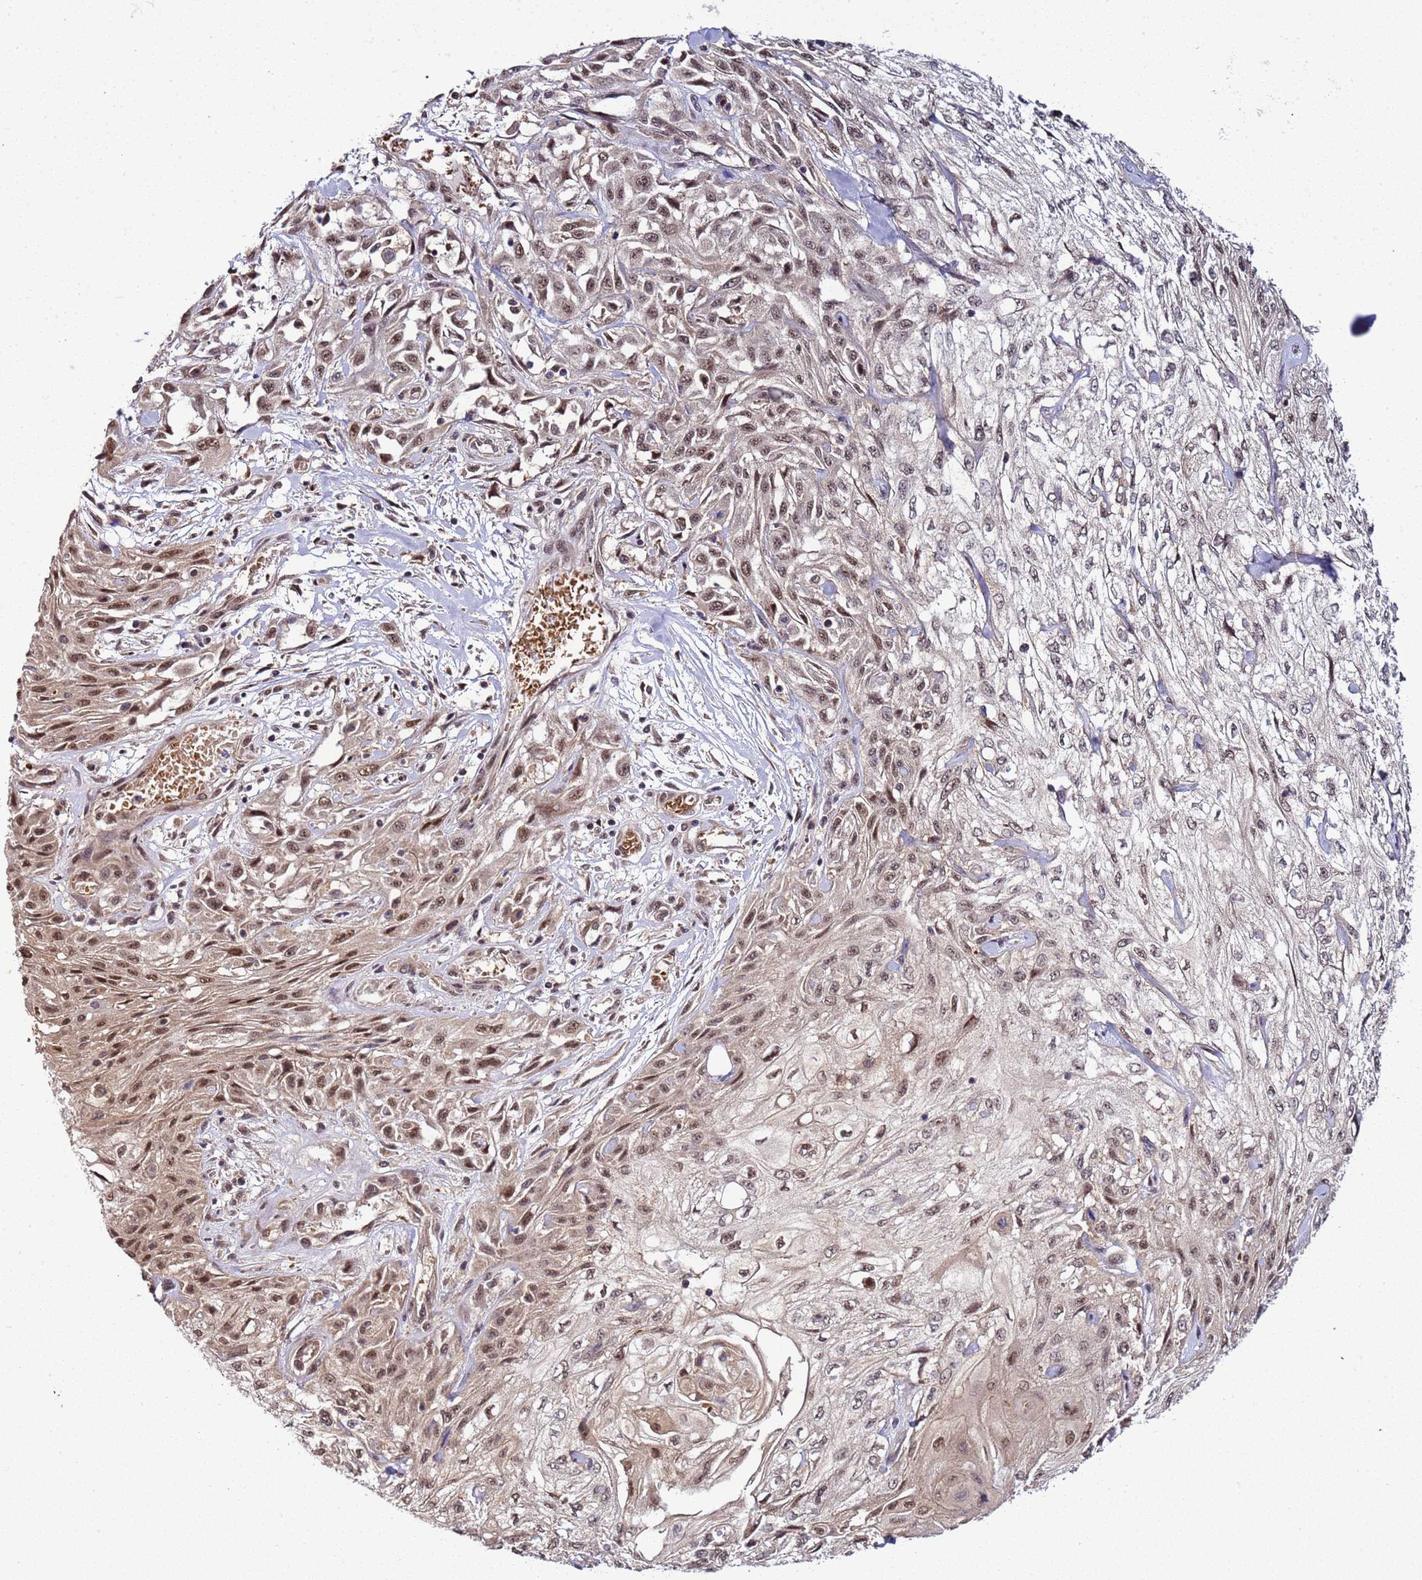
{"staining": {"intensity": "moderate", "quantity": ">75%", "location": "nuclear"}, "tissue": "skin cancer", "cell_type": "Tumor cells", "image_type": "cancer", "snomed": [{"axis": "morphology", "description": "Squamous cell carcinoma, NOS"}, {"axis": "morphology", "description": "Squamous cell carcinoma, metastatic, NOS"}, {"axis": "topography", "description": "Skin"}, {"axis": "topography", "description": "Lymph node"}], "caption": "Protein staining displays moderate nuclear staining in about >75% of tumor cells in skin cancer (squamous cell carcinoma).", "gene": "GEN1", "patient": {"sex": "male", "age": 75}}